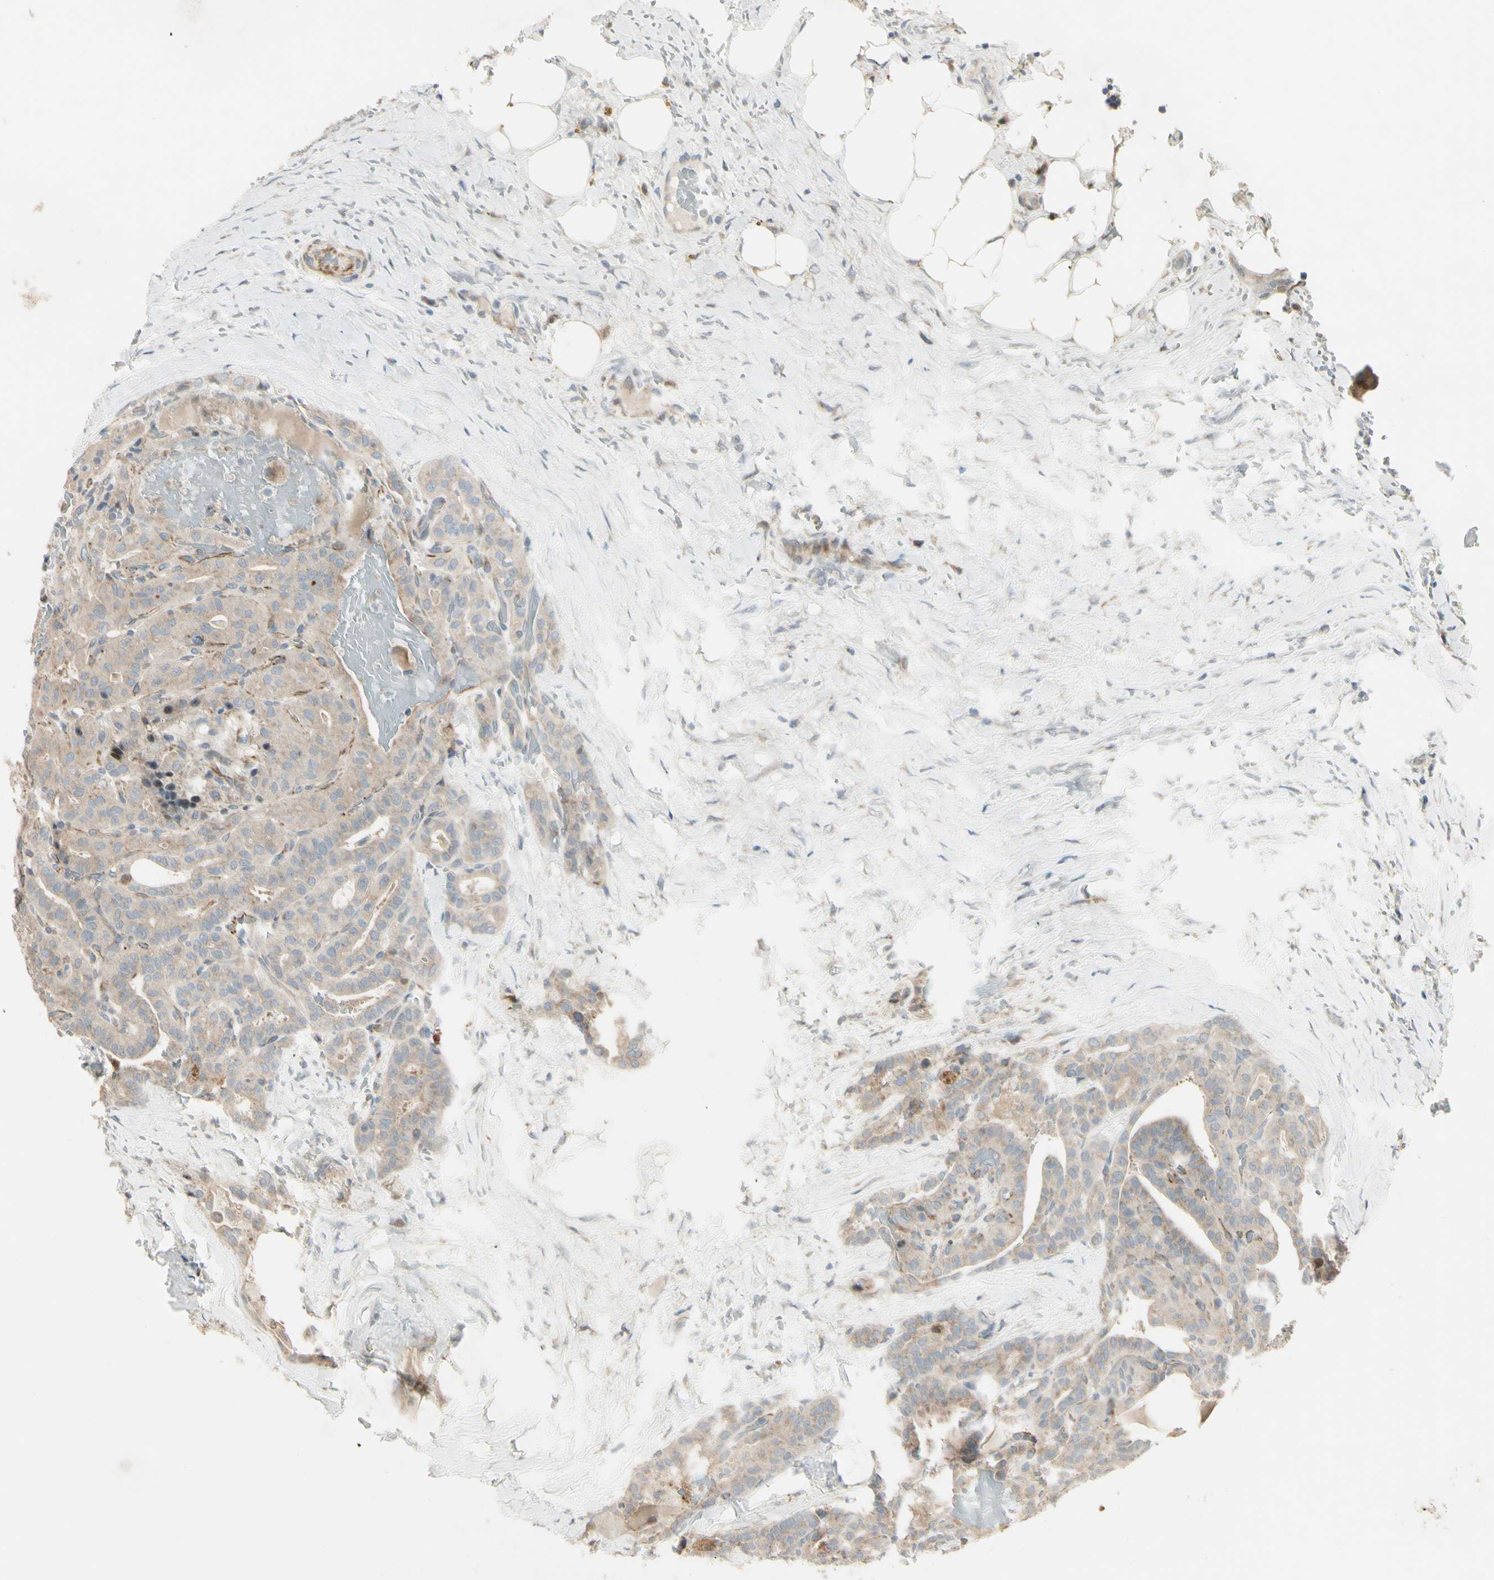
{"staining": {"intensity": "weak", "quantity": "25%-75%", "location": "cytoplasmic/membranous"}, "tissue": "thyroid cancer", "cell_type": "Tumor cells", "image_type": "cancer", "snomed": [{"axis": "morphology", "description": "Papillary adenocarcinoma, NOS"}, {"axis": "topography", "description": "Thyroid gland"}], "caption": "Thyroid cancer (papillary adenocarcinoma) stained with immunohistochemistry (IHC) reveals weak cytoplasmic/membranous expression in about 25%-75% of tumor cells.", "gene": "NDFIP1", "patient": {"sex": "male", "age": 77}}